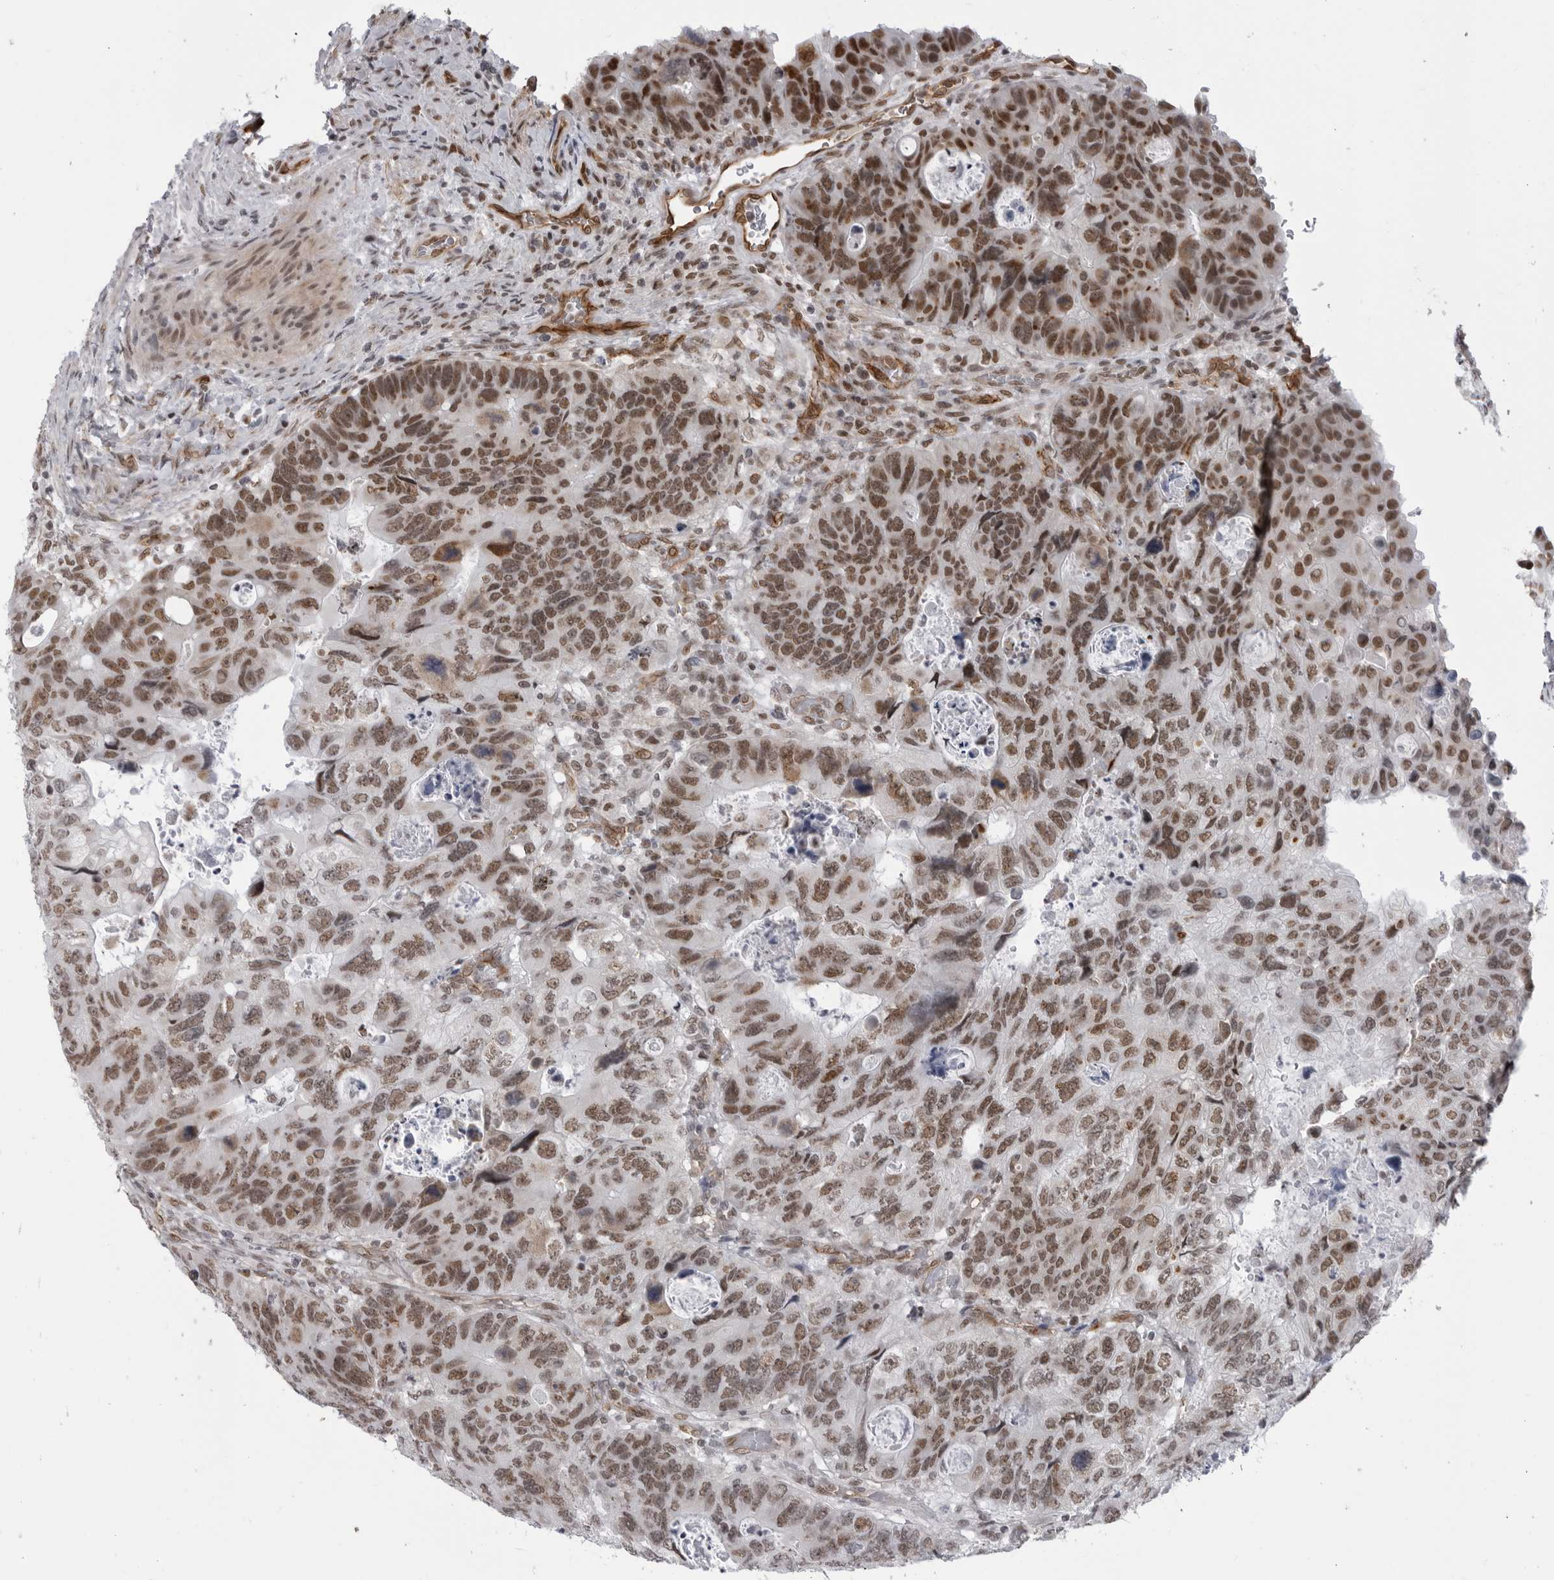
{"staining": {"intensity": "moderate", "quantity": ">75%", "location": "nuclear"}, "tissue": "colorectal cancer", "cell_type": "Tumor cells", "image_type": "cancer", "snomed": [{"axis": "morphology", "description": "Adenocarcinoma, NOS"}, {"axis": "topography", "description": "Rectum"}], "caption": "Immunohistochemical staining of human adenocarcinoma (colorectal) reveals moderate nuclear protein staining in about >75% of tumor cells.", "gene": "RNF26", "patient": {"sex": "male", "age": 59}}